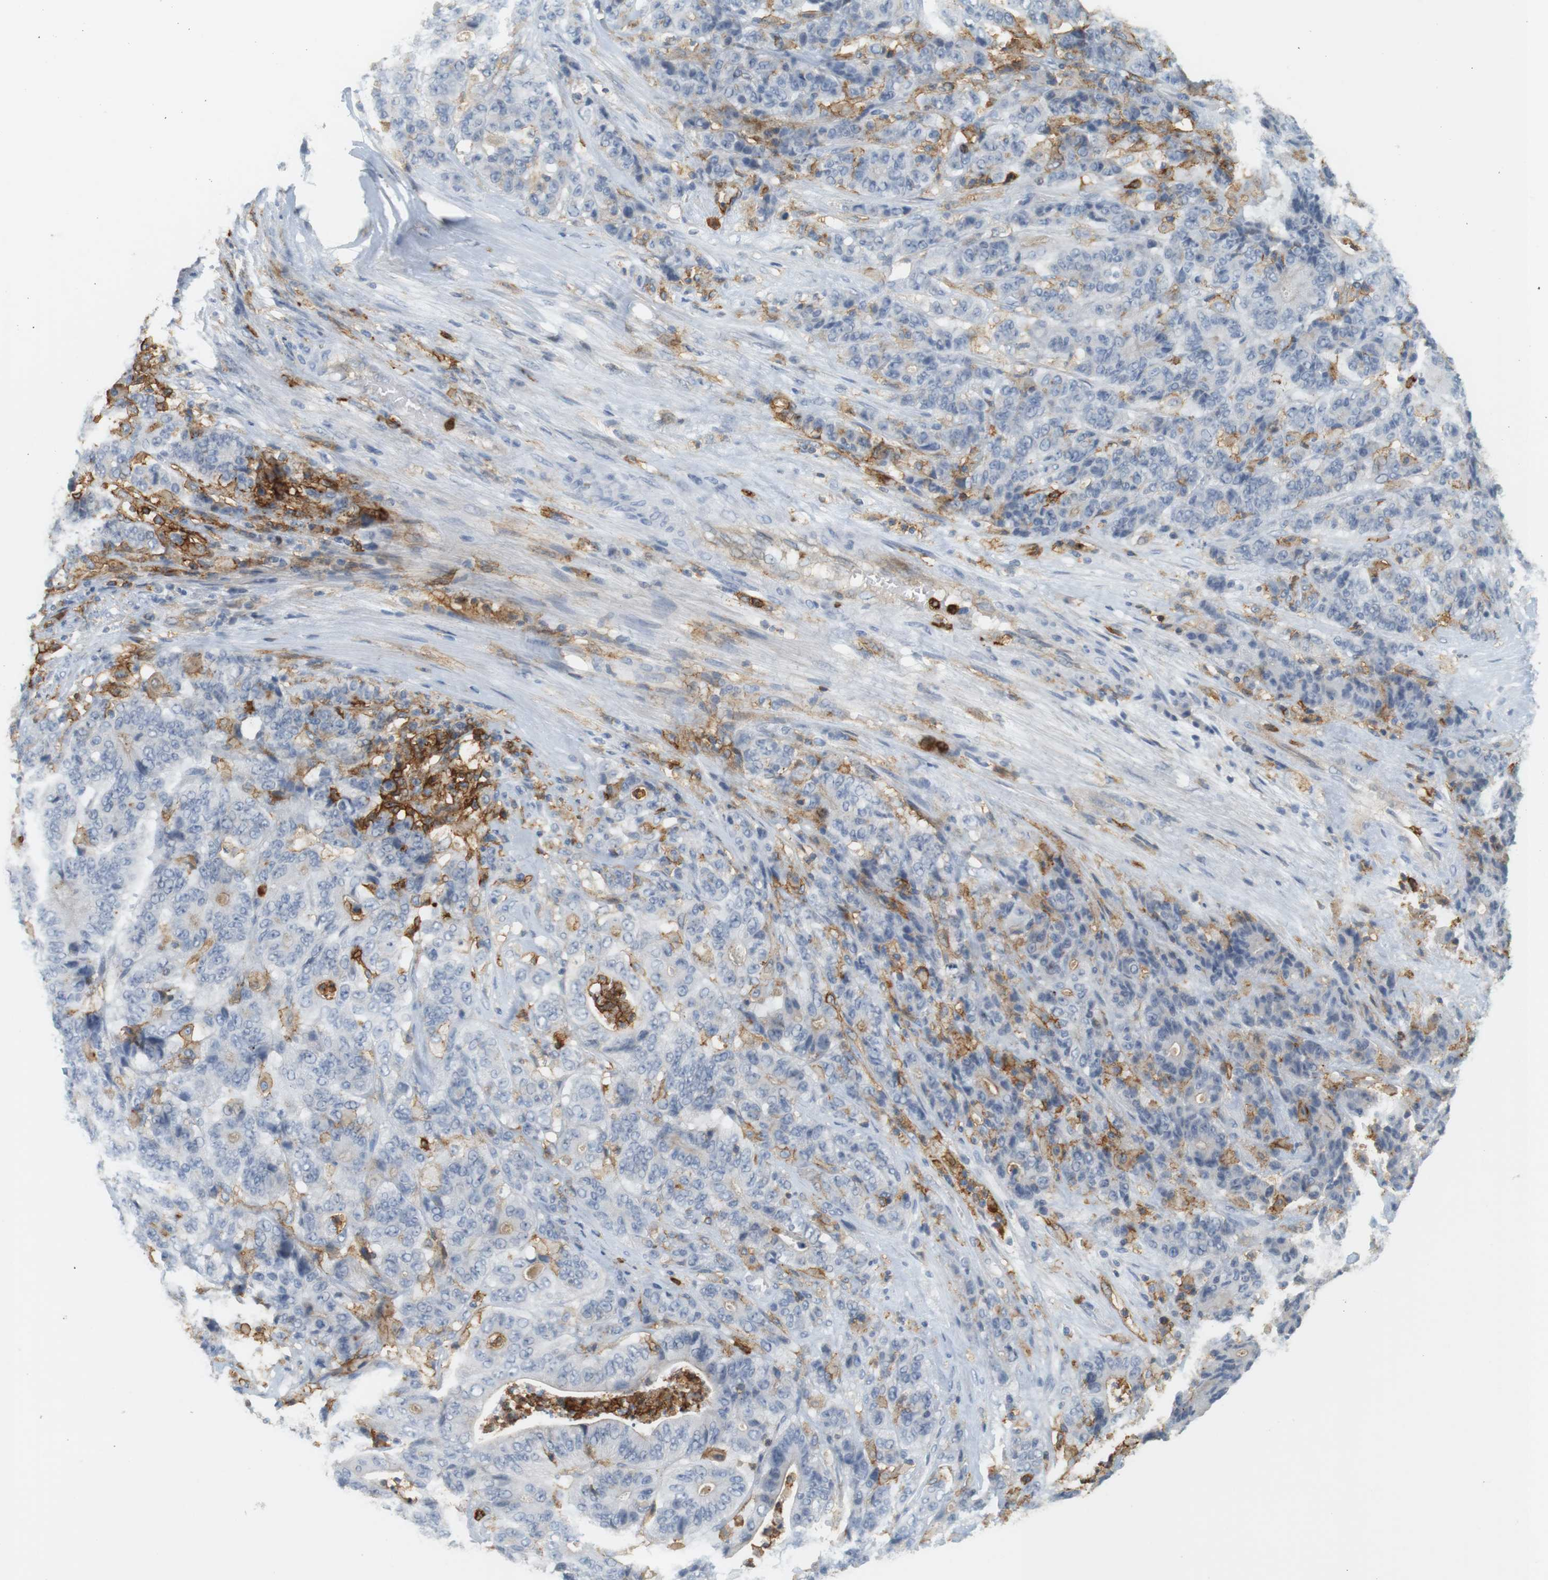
{"staining": {"intensity": "negative", "quantity": "none", "location": "none"}, "tissue": "stomach cancer", "cell_type": "Tumor cells", "image_type": "cancer", "snomed": [{"axis": "morphology", "description": "Adenocarcinoma, NOS"}, {"axis": "topography", "description": "Stomach"}], "caption": "Tumor cells show no significant protein expression in stomach adenocarcinoma.", "gene": "SIRPA", "patient": {"sex": "female", "age": 73}}